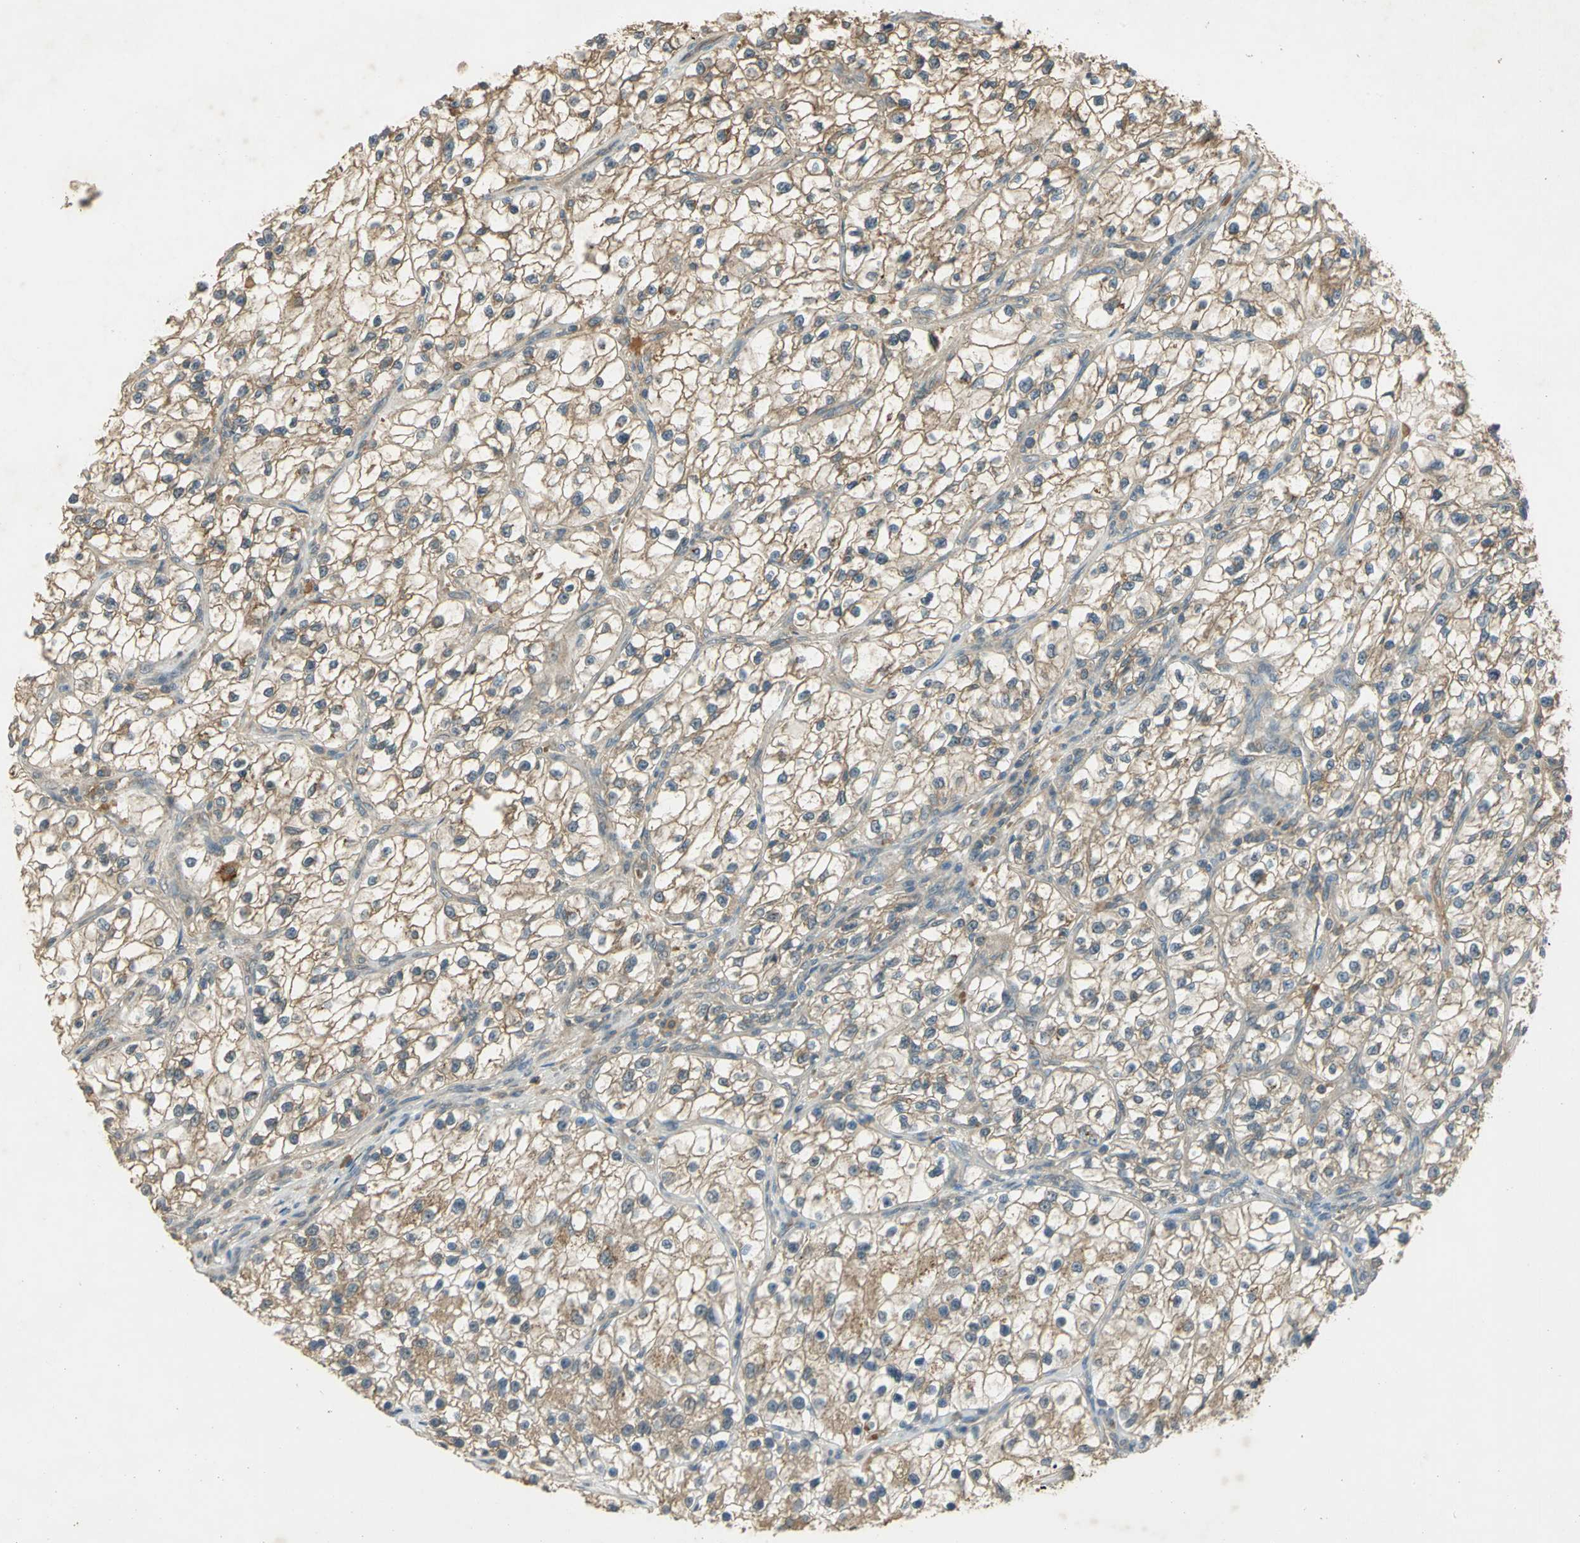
{"staining": {"intensity": "moderate", "quantity": "25%-75%", "location": "cytoplasmic/membranous"}, "tissue": "renal cancer", "cell_type": "Tumor cells", "image_type": "cancer", "snomed": [{"axis": "morphology", "description": "Adenocarcinoma, NOS"}, {"axis": "topography", "description": "Kidney"}], "caption": "Renal cancer stained for a protein (brown) reveals moderate cytoplasmic/membranous positive staining in approximately 25%-75% of tumor cells.", "gene": "KEAP1", "patient": {"sex": "female", "age": 57}}